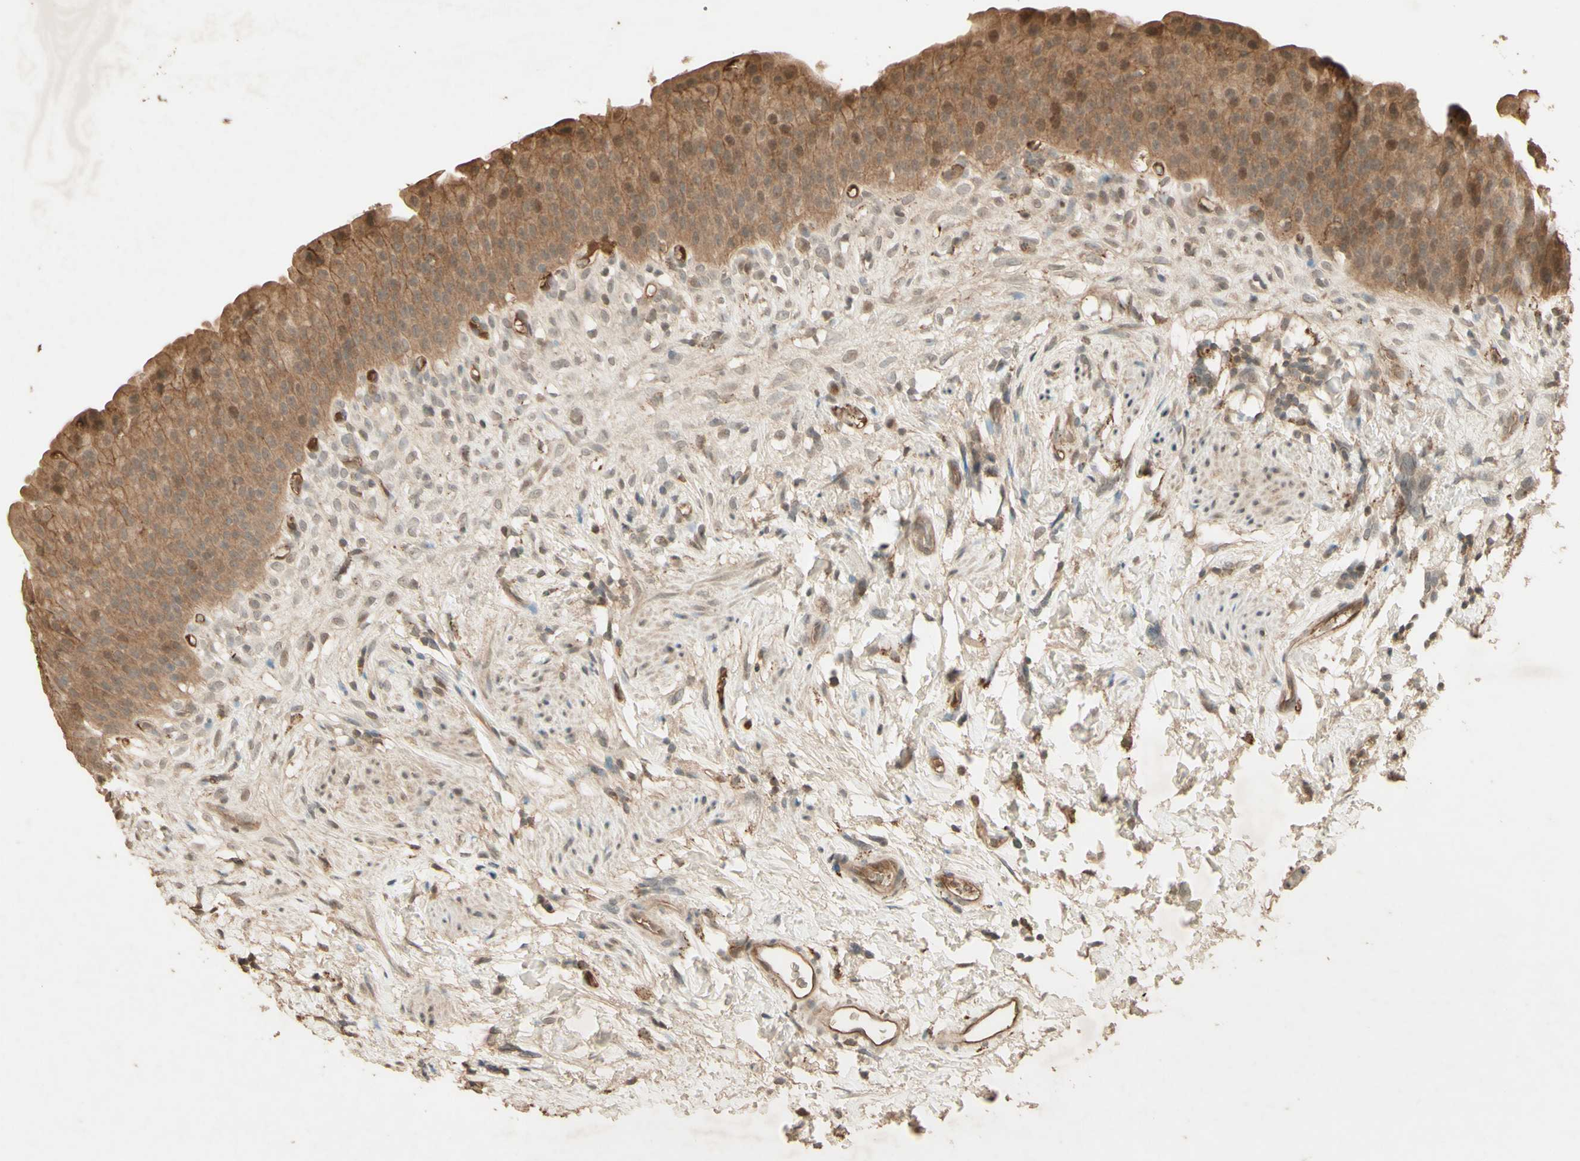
{"staining": {"intensity": "moderate", "quantity": ">75%", "location": "cytoplasmic/membranous"}, "tissue": "urinary bladder", "cell_type": "Urothelial cells", "image_type": "normal", "snomed": [{"axis": "morphology", "description": "Normal tissue, NOS"}, {"axis": "topography", "description": "Urinary bladder"}], "caption": "High-magnification brightfield microscopy of normal urinary bladder stained with DAB (3,3'-diaminobenzidine) (brown) and counterstained with hematoxylin (blue). urothelial cells exhibit moderate cytoplasmic/membranous positivity is appreciated in approximately>75% of cells. (DAB IHC with brightfield microscopy, high magnification).", "gene": "SMAD9", "patient": {"sex": "female", "age": 79}}